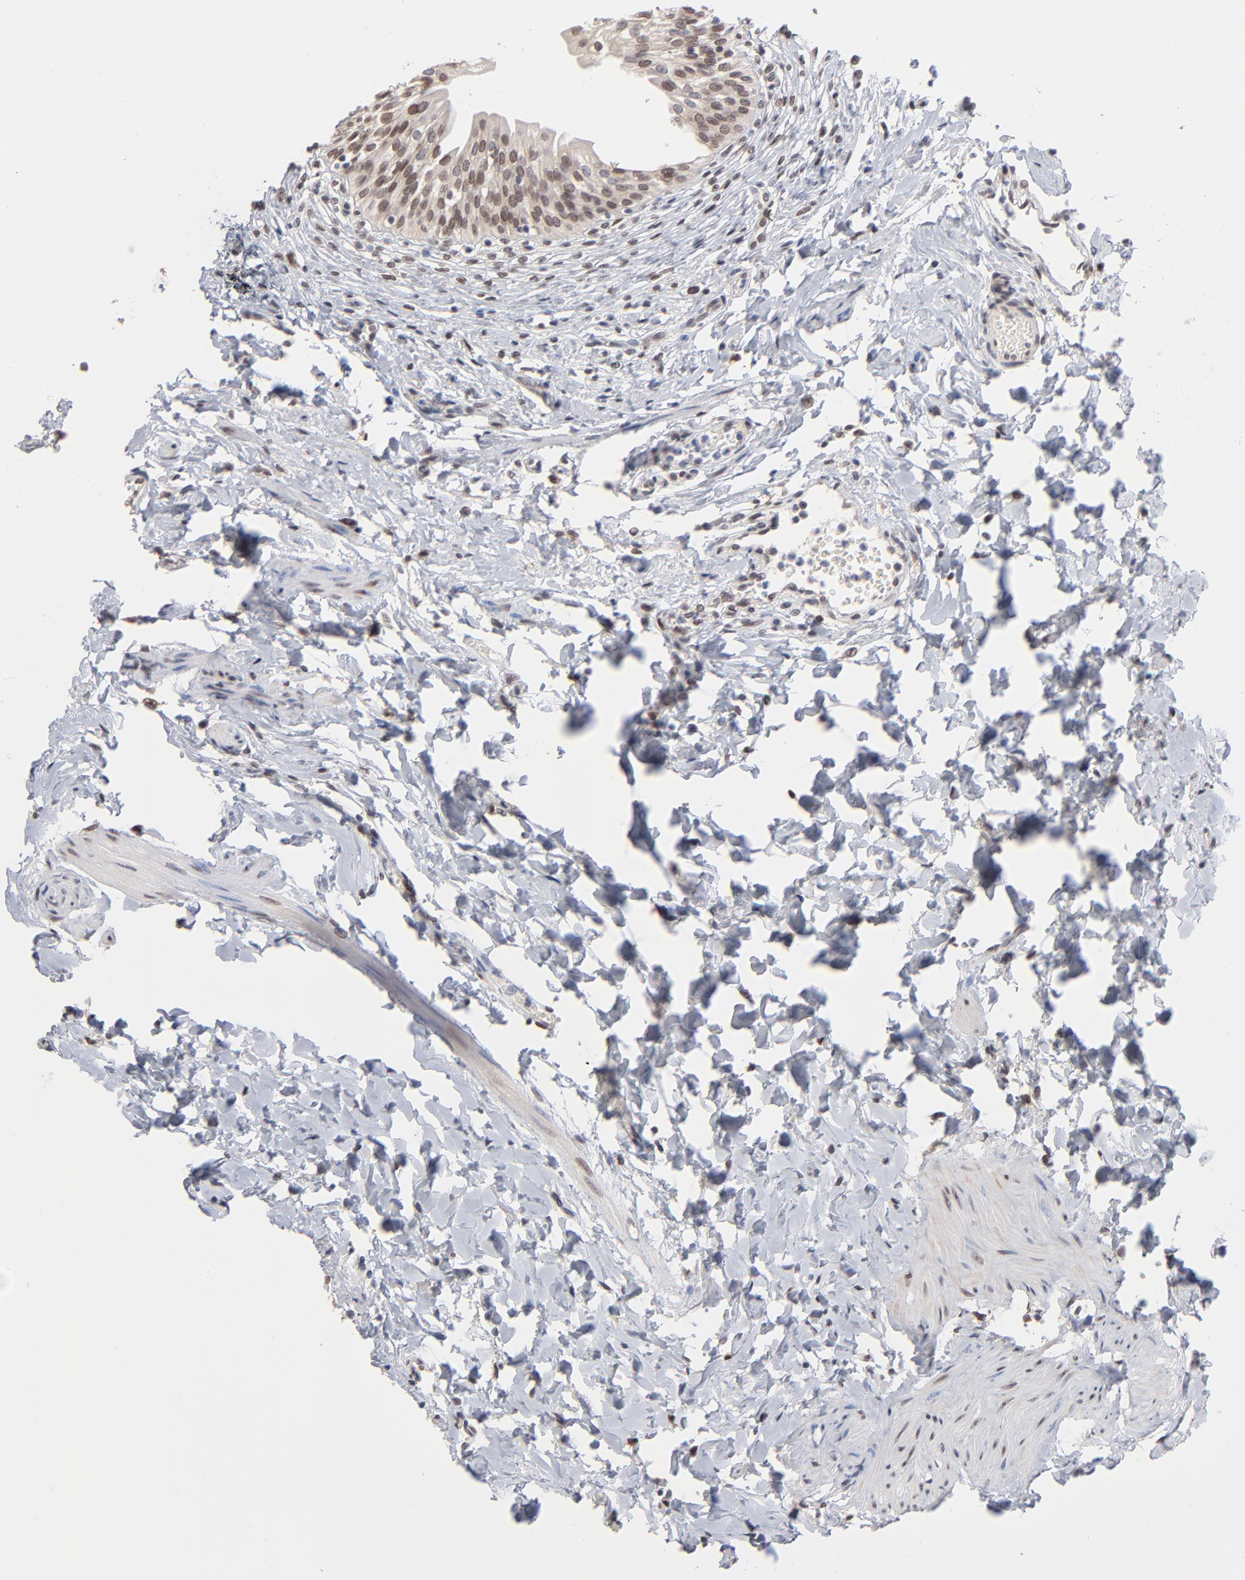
{"staining": {"intensity": "weak", "quantity": ">75%", "location": "nuclear"}, "tissue": "urinary bladder", "cell_type": "Urothelial cells", "image_type": "normal", "snomed": [{"axis": "morphology", "description": "Normal tissue, NOS"}, {"axis": "topography", "description": "Urinary bladder"}], "caption": "Immunohistochemical staining of normal urinary bladder displays >75% levels of weak nuclear protein expression in about >75% of urothelial cells. The staining was performed using DAB to visualize the protein expression in brown, while the nuclei were stained in blue with hematoxylin (Magnification: 20x).", "gene": "MBIP", "patient": {"sex": "female", "age": 80}}